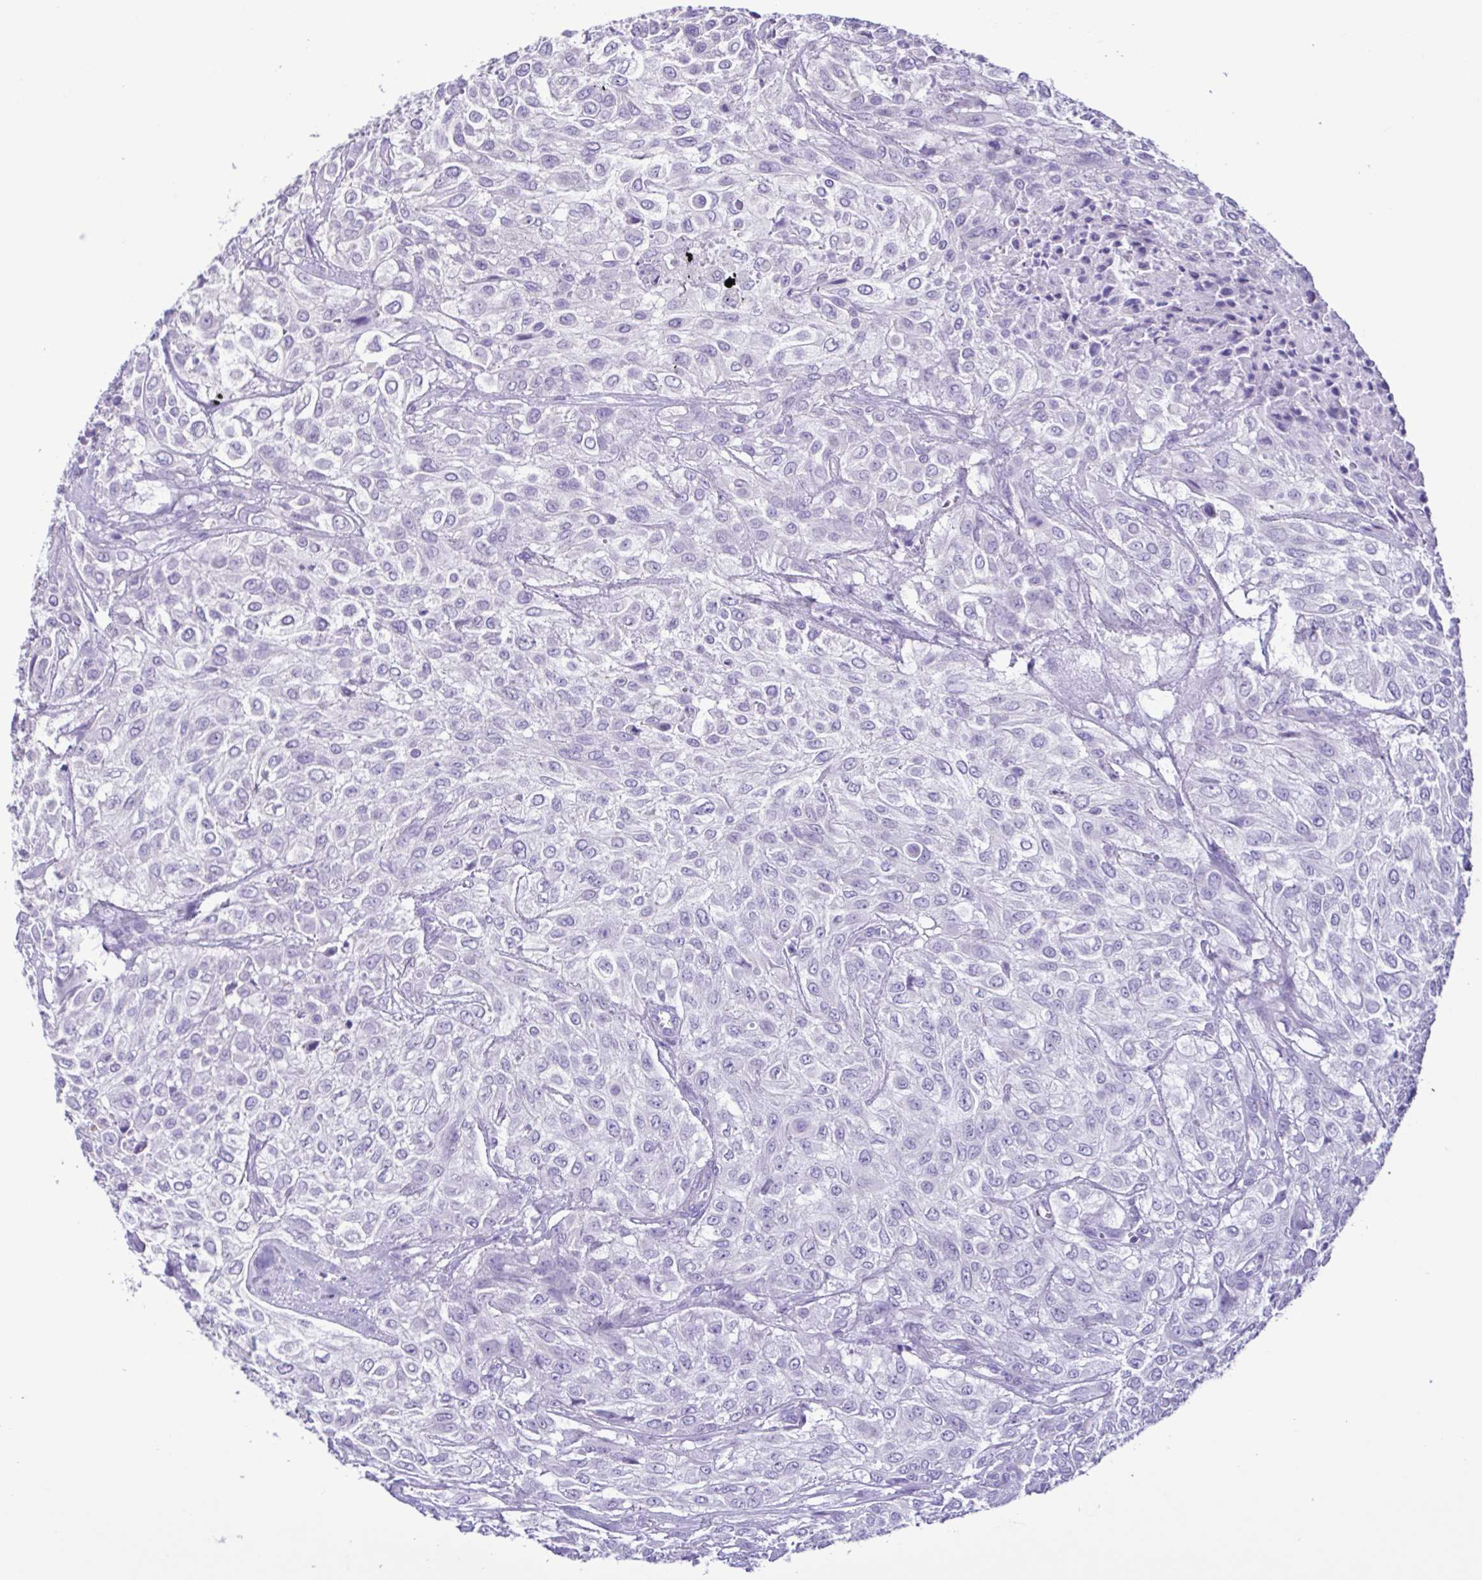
{"staining": {"intensity": "negative", "quantity": "none", "location": "none"}, "tissue": "urothelial cancer", "cell_type": "Tumor cells", "image_type": "cancer", "snomed": [{"axis": "morphology", "description": "Urothelial carcinoma, High grade"}, {"axis": "topography", "description": "Urinary bladder"}], "caption": "Immunohistochemistry (IHC) histopathology image of human urothelial cancer stained for a protein (brown), which reveals no expression in tumor cells.", "gene": "CBY2", "patient": {"sex": "male", "age": 57}}